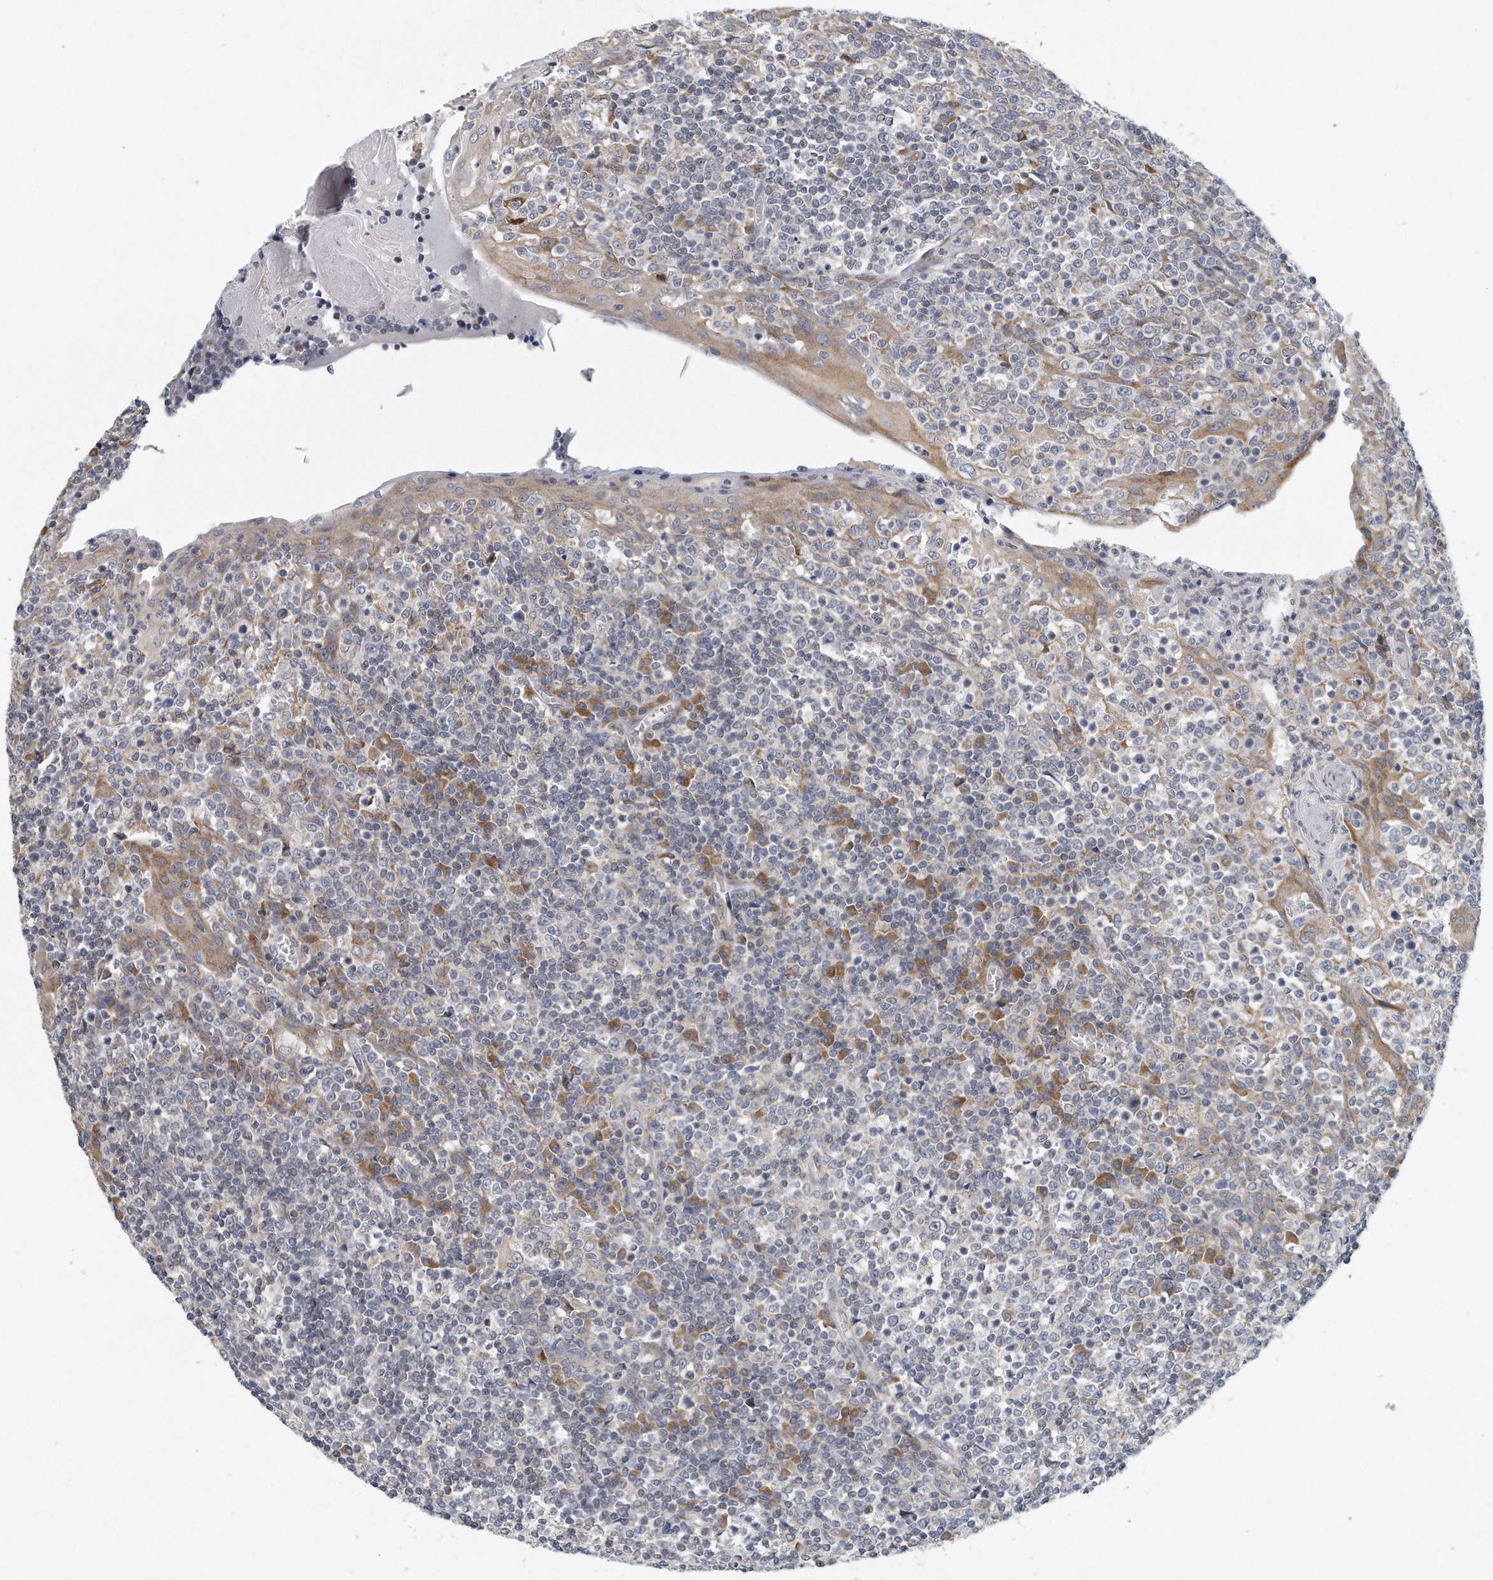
{"staining": {"intensity": "negative", "quantity": "none", "location": "none"}, "tissue": "tonsil", "cell_type": "Germinal center cells", "image_type": "normal", "snomed": [{"axis": "morphology", "description": "Normal tissue, NOS"}, {"axis": "topography", "description": "Tonsil"}], "caption": "IHC image of benign tonsil: human tonsil stained with DAB (3,3'-diaminobenzidine) shows no significant protein staining in germinal center cells.", "gene": "VLDLR", "patient": {"sex": "female", "age": 19}}